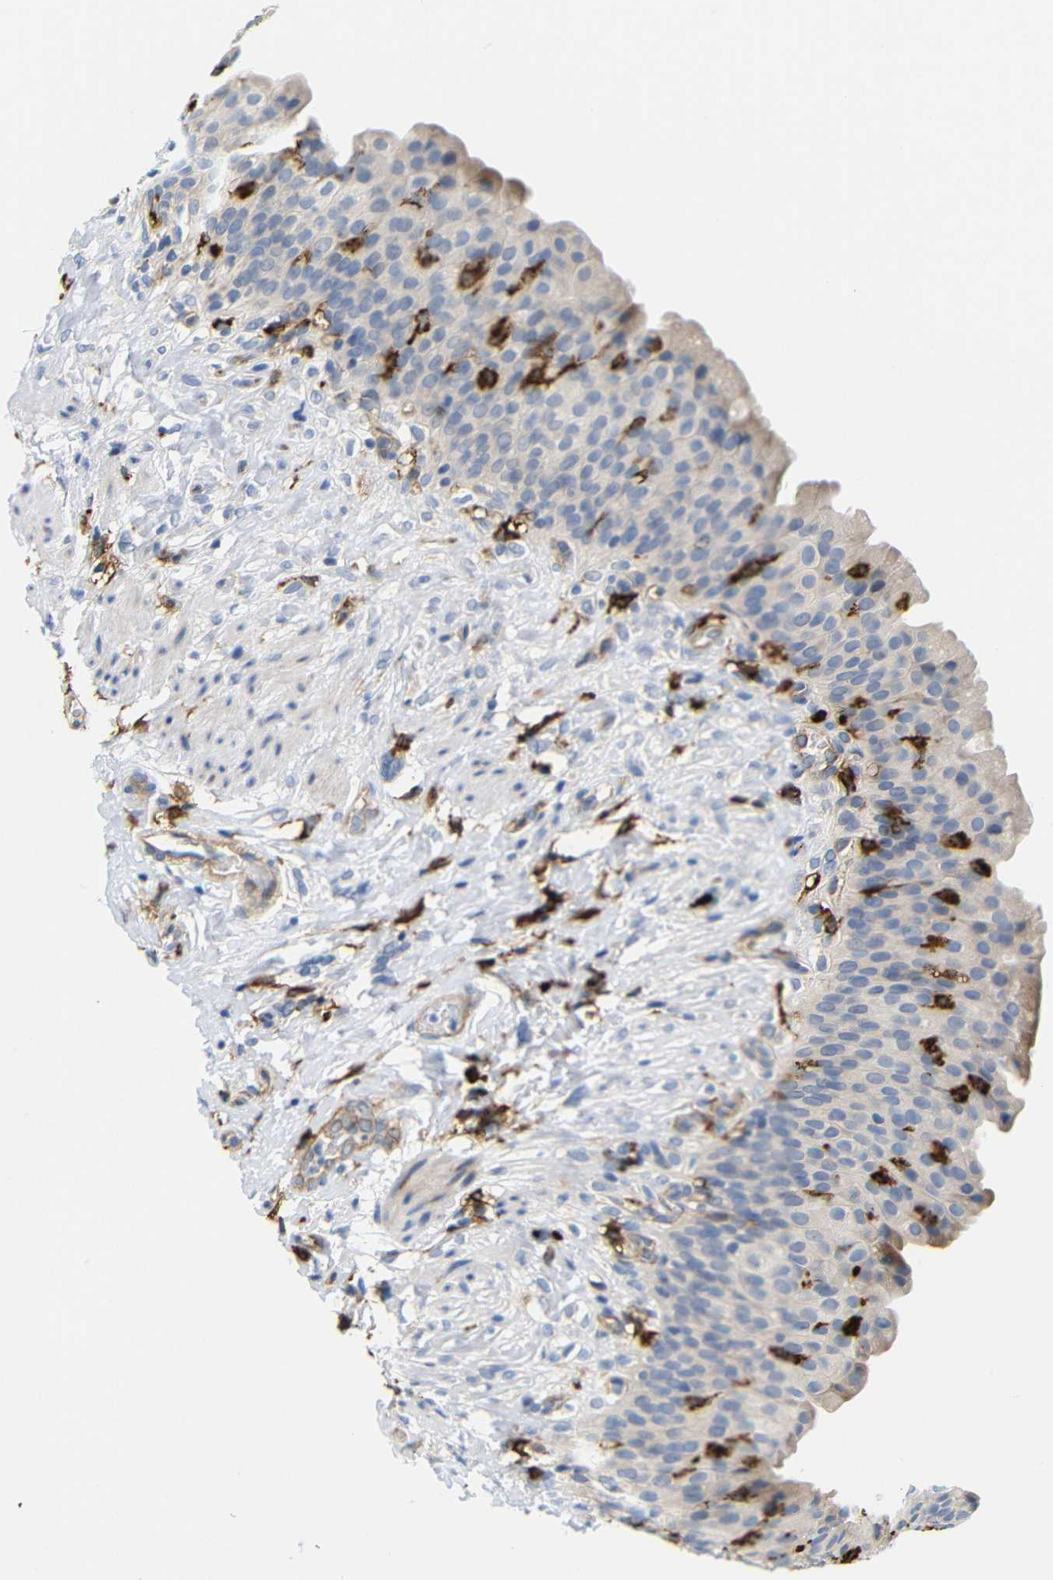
{"staining": {"intensity": "weak", "quantity": "<25%", "location": "cytoplasmic/membranous"}, "tissue": "urinary bladder", "cell_type": "Urothelial cells", "image_type": "normal", "snomed": [{"axis": "morphology", "description": "Normal tissue, NOS"}, {"axis": "topography", "description": "Urinary bladder"}], "caption": "The histopathology image exhibits no staining of urothelial cells in unremarkable urinary bladder. Brightfield microscopy of immunohistochemistry stained with DAB (brown) and hematoxylin (blue), captured at high magnification.", "gene": "HLA", "patient": {"sex": "female", "age": 79}}